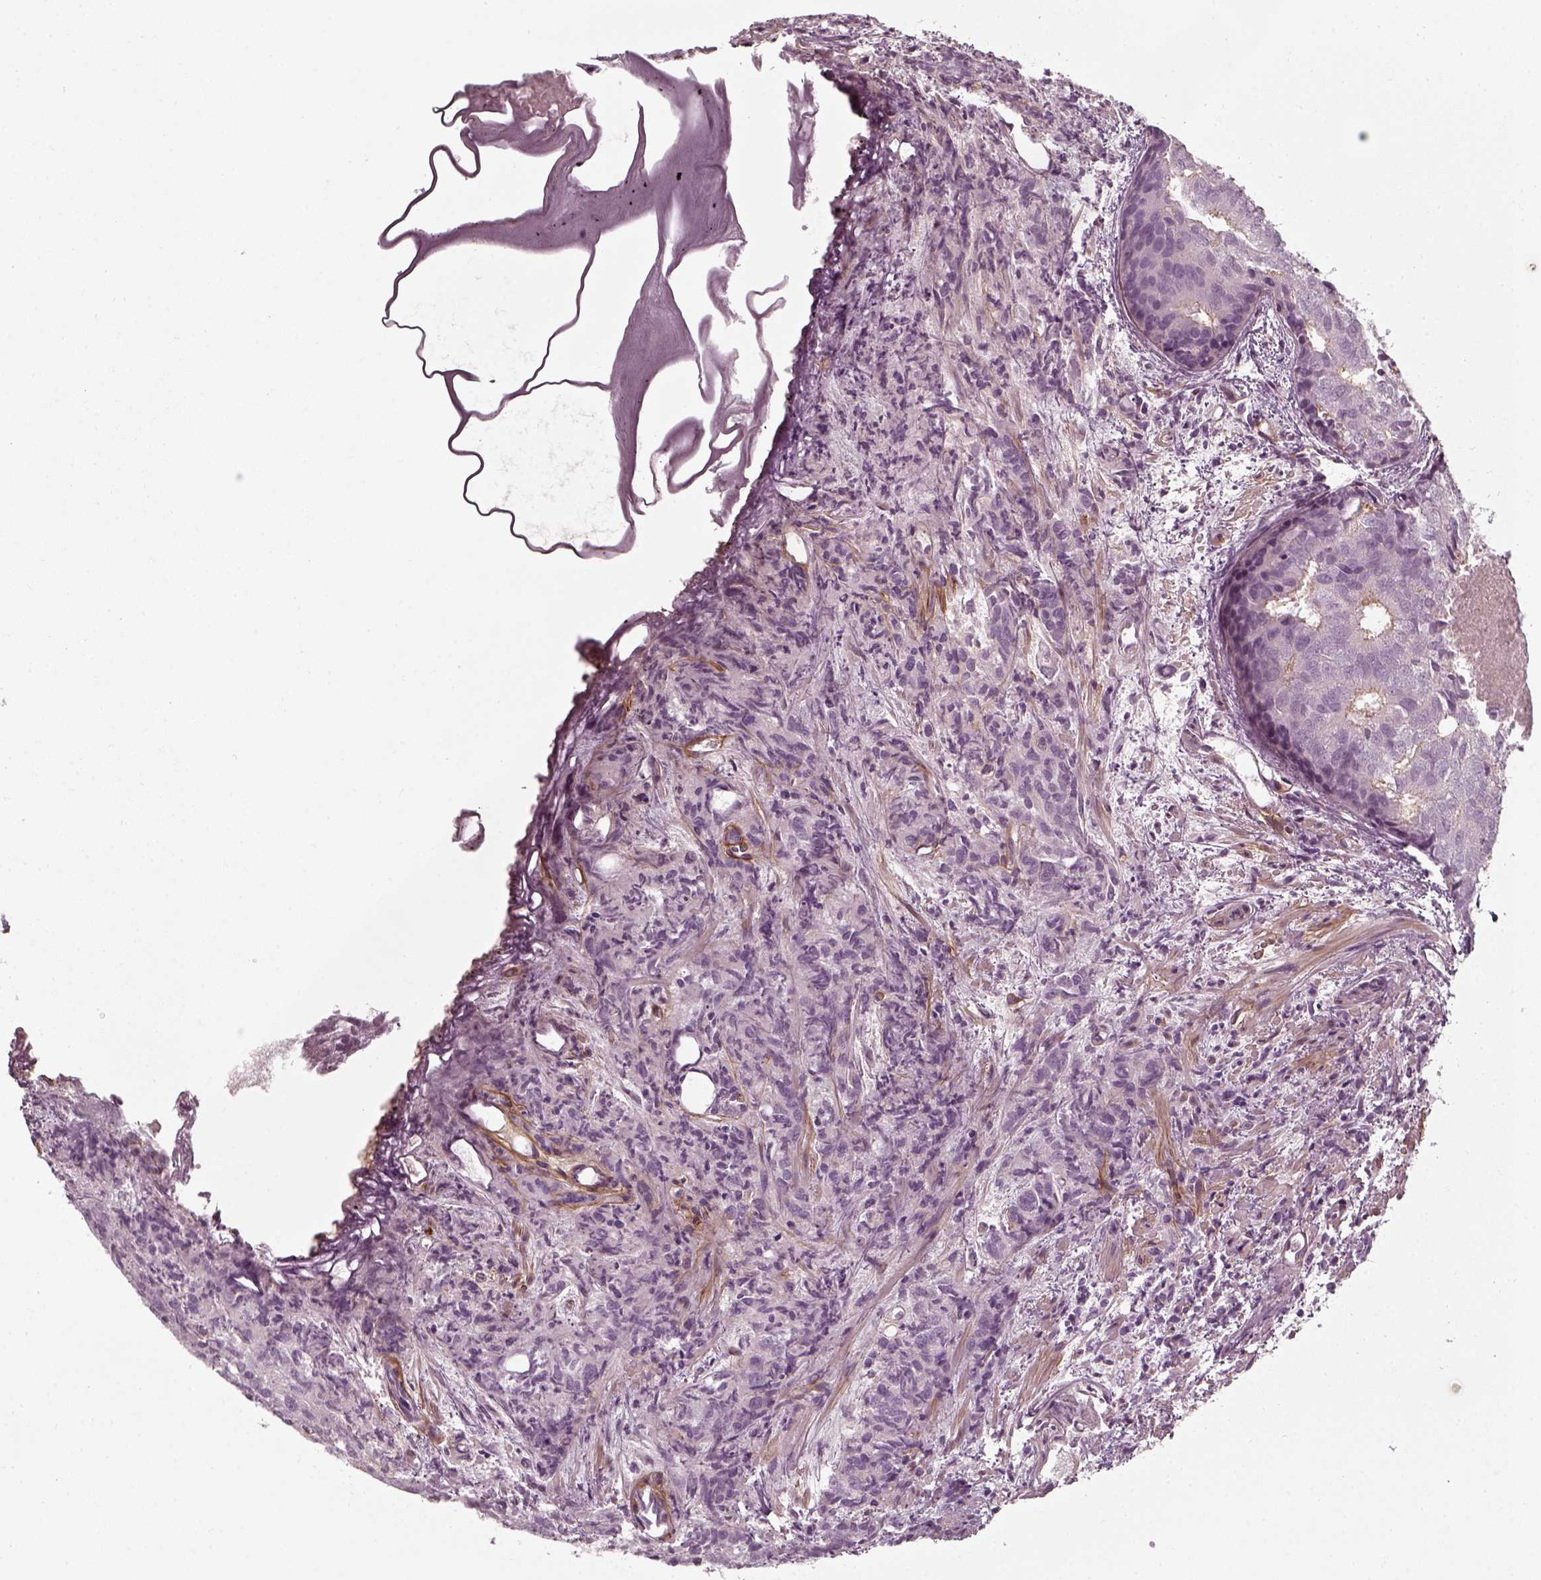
{"staining": {"intensity": "negative", "quantity": "none", "location": "none"}, "tissue": "prostate cancer", "cell_type": "Tumor cells", "image_type": "cancer", "snomed": [{"axis": "morphology", "description": "Adenocarcinoma, High grade"}, {"axis": "topography", "description": "Prostate"}], "caption": "Tumor cells are negative for protein expression in human prostate cancer. (Stains: DAB (3,3'-diaminobenzidine) immunohistochemistry with hematoxylin counter stain, Microscopy: brightfield microscopy at high magnification).", "gene": "LAMB2", "patient": {"sex": "male", "age": 58}}